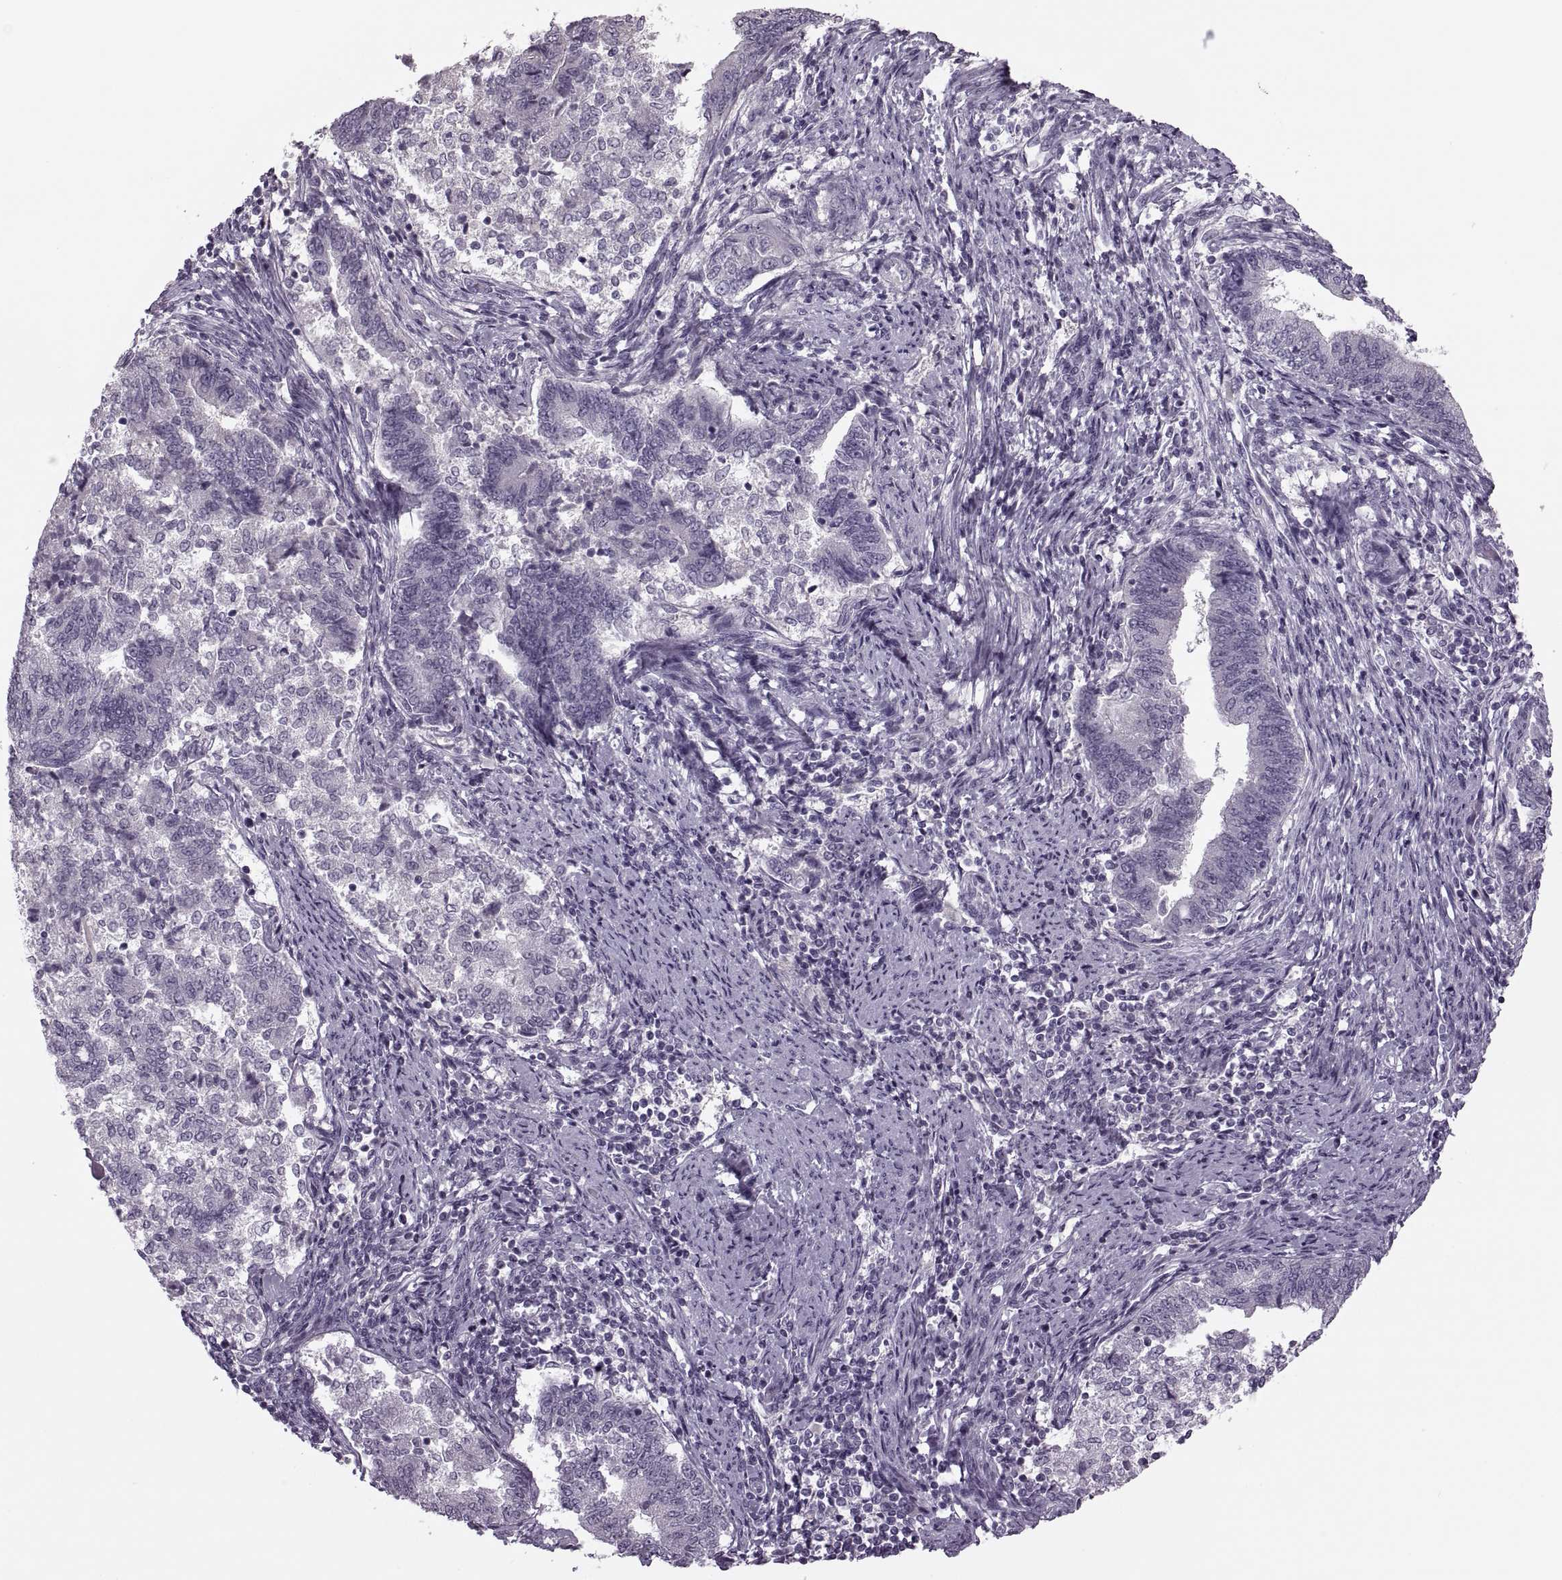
{"staining": {"intensity": "negative", "quantity": "none", "location": "none"}, "tissue": "endometrial cancer", "cell_type": "Tumor cells", "image_type": "cancer", "snomed": [{"axis": "morphology", "description": "Adenocarcinoma, NOS"}, {"axis": "topography", "description": "Endometrium"}], "caption": "This is a photomicrograph of immunohistochemistry (IHC) staining of adenocarcinoma (endometrial), which shows no staining in tumor cells.", "gene": "PRSS54", "patient": {"sex": "female", "age": 65}}